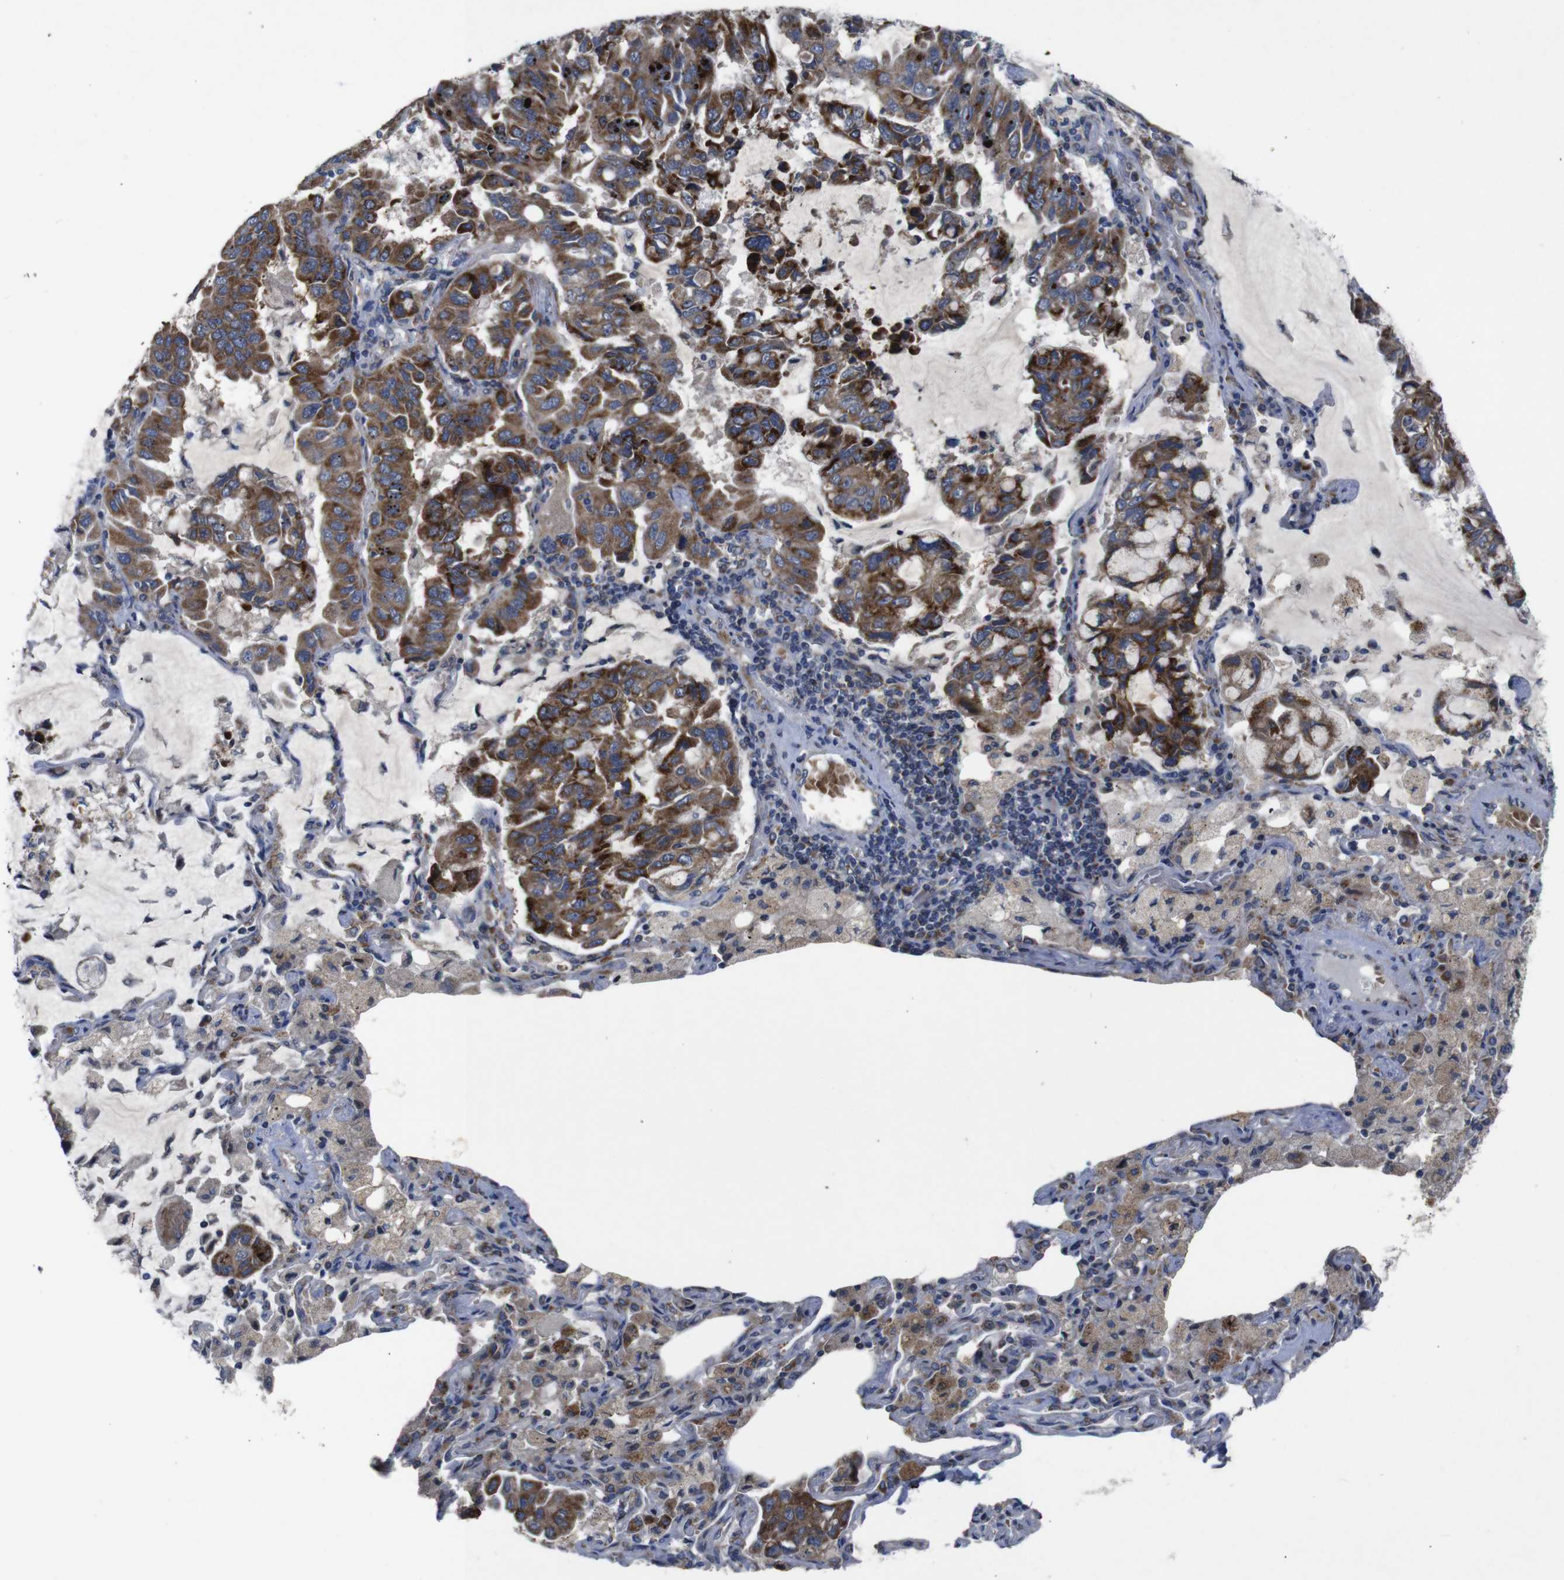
{"staining": {"intensity": "strong", "quantity": ">75%", "location": "cytoplasmic/membranous"}, "tissue": "lung cancer", "cell_type": "Tumor cells", "image_type": "cancer", "snomed": [{"axis": "morphology", "description": "Adenocarcinoma, NOS"}, {"axis": "topography", "description": "Lung"}], "caption": "Immunohistochemical staining of lung cancer (adenocarcinoma) demonstrates high levels of strong cytoplasmic/membranous positivity in approximately >75% of tumor cells.", "gene": "CHST10", "patient": {"sex": "male", "age": 64}}